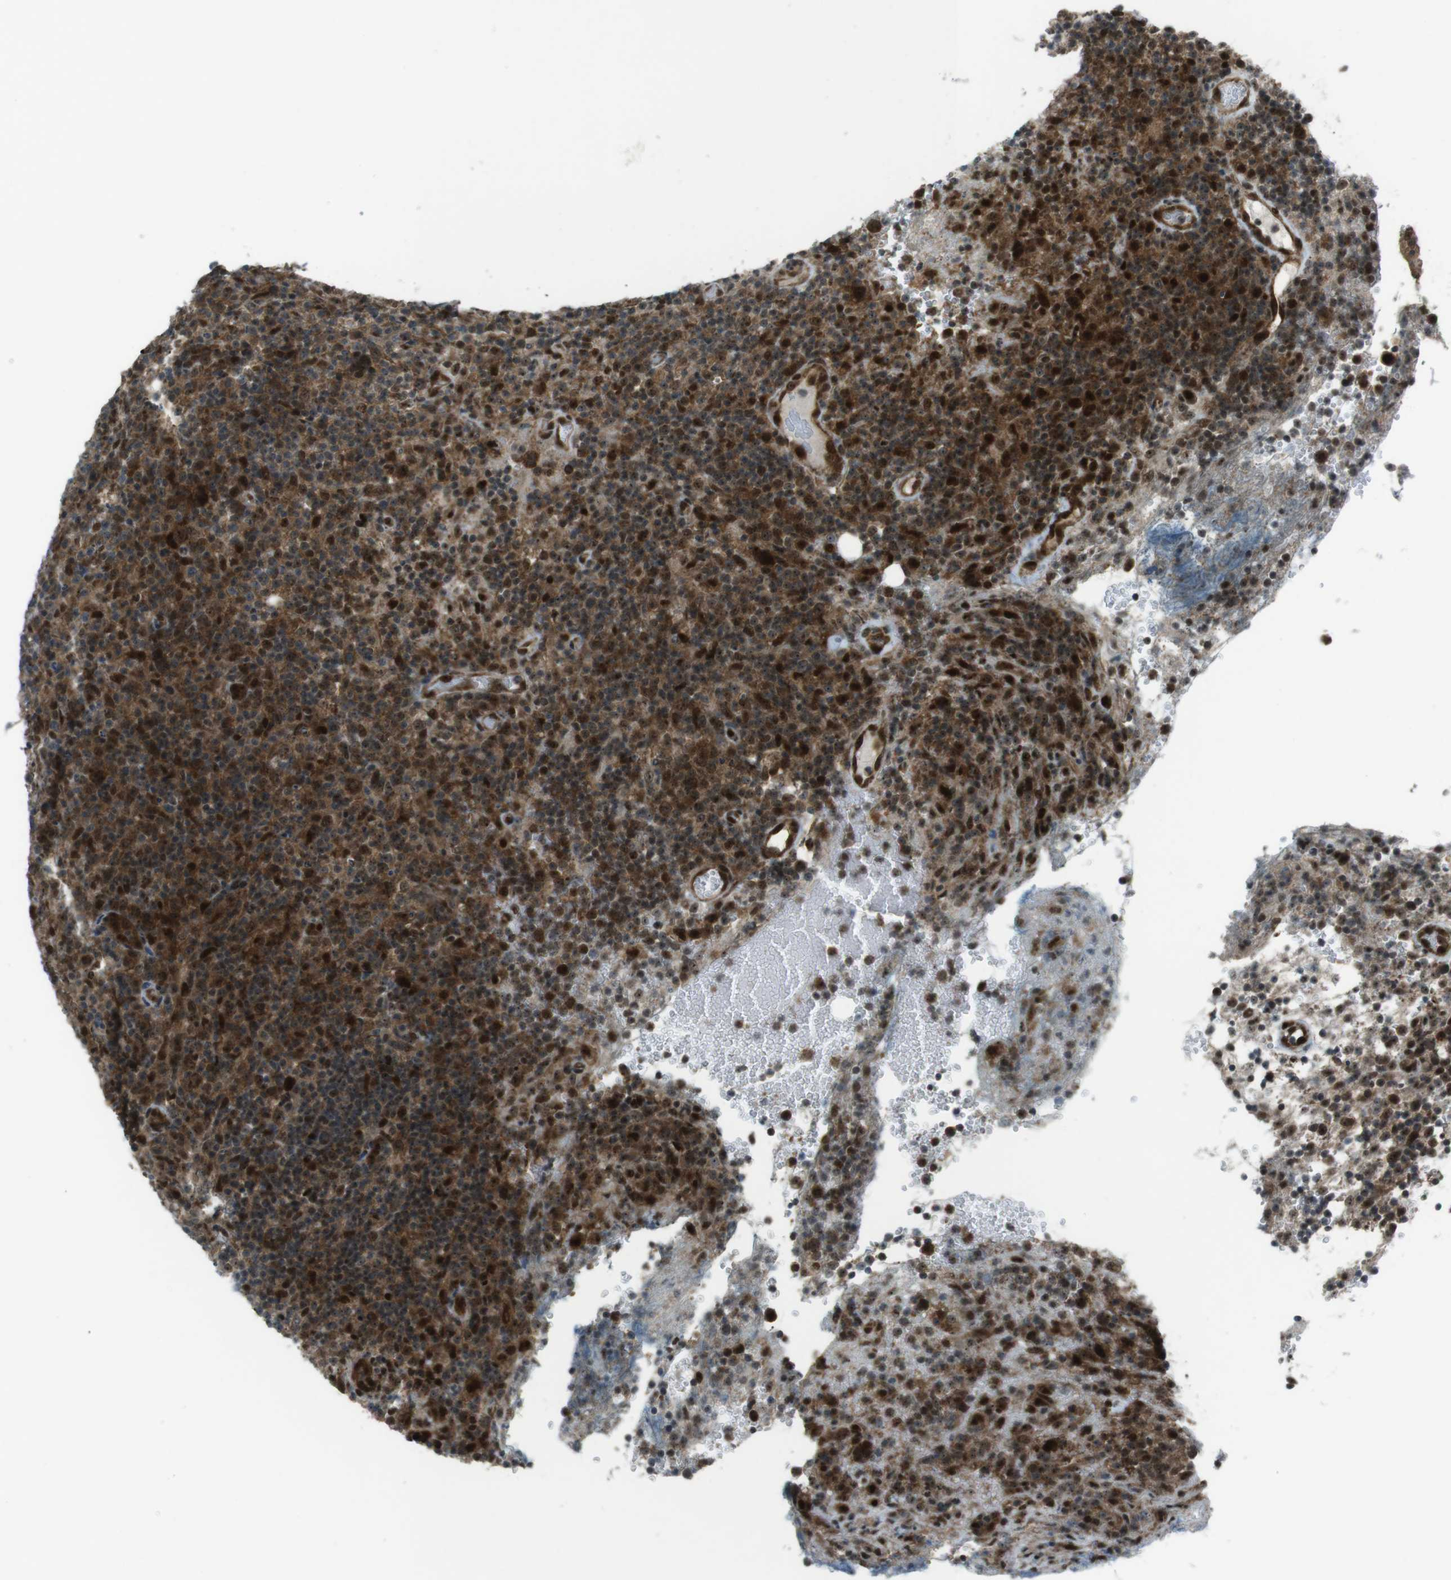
{"staining": {"intensity": "moderate", "quantity": ">75%", "location": "cytoplasmic/membranous,nuclear"}, "tissue": "lymphoma", "cell_type": "Tumor cells", "image_type": "cancer", "snomed": [{"axis": "morphology", "description": "Malignant lymphoma, non-Hodgkin's type, High grade"}, {"axis": "topography", "description": "Lymph node"}], "caption": "Lymphoma tissue reveals moderate cytoplasmic/membranous and nuclear positivity in approximately >75% of tumor cells", "gene": "CSNK1D", "patient": {"sex": "female", "age": 76}}